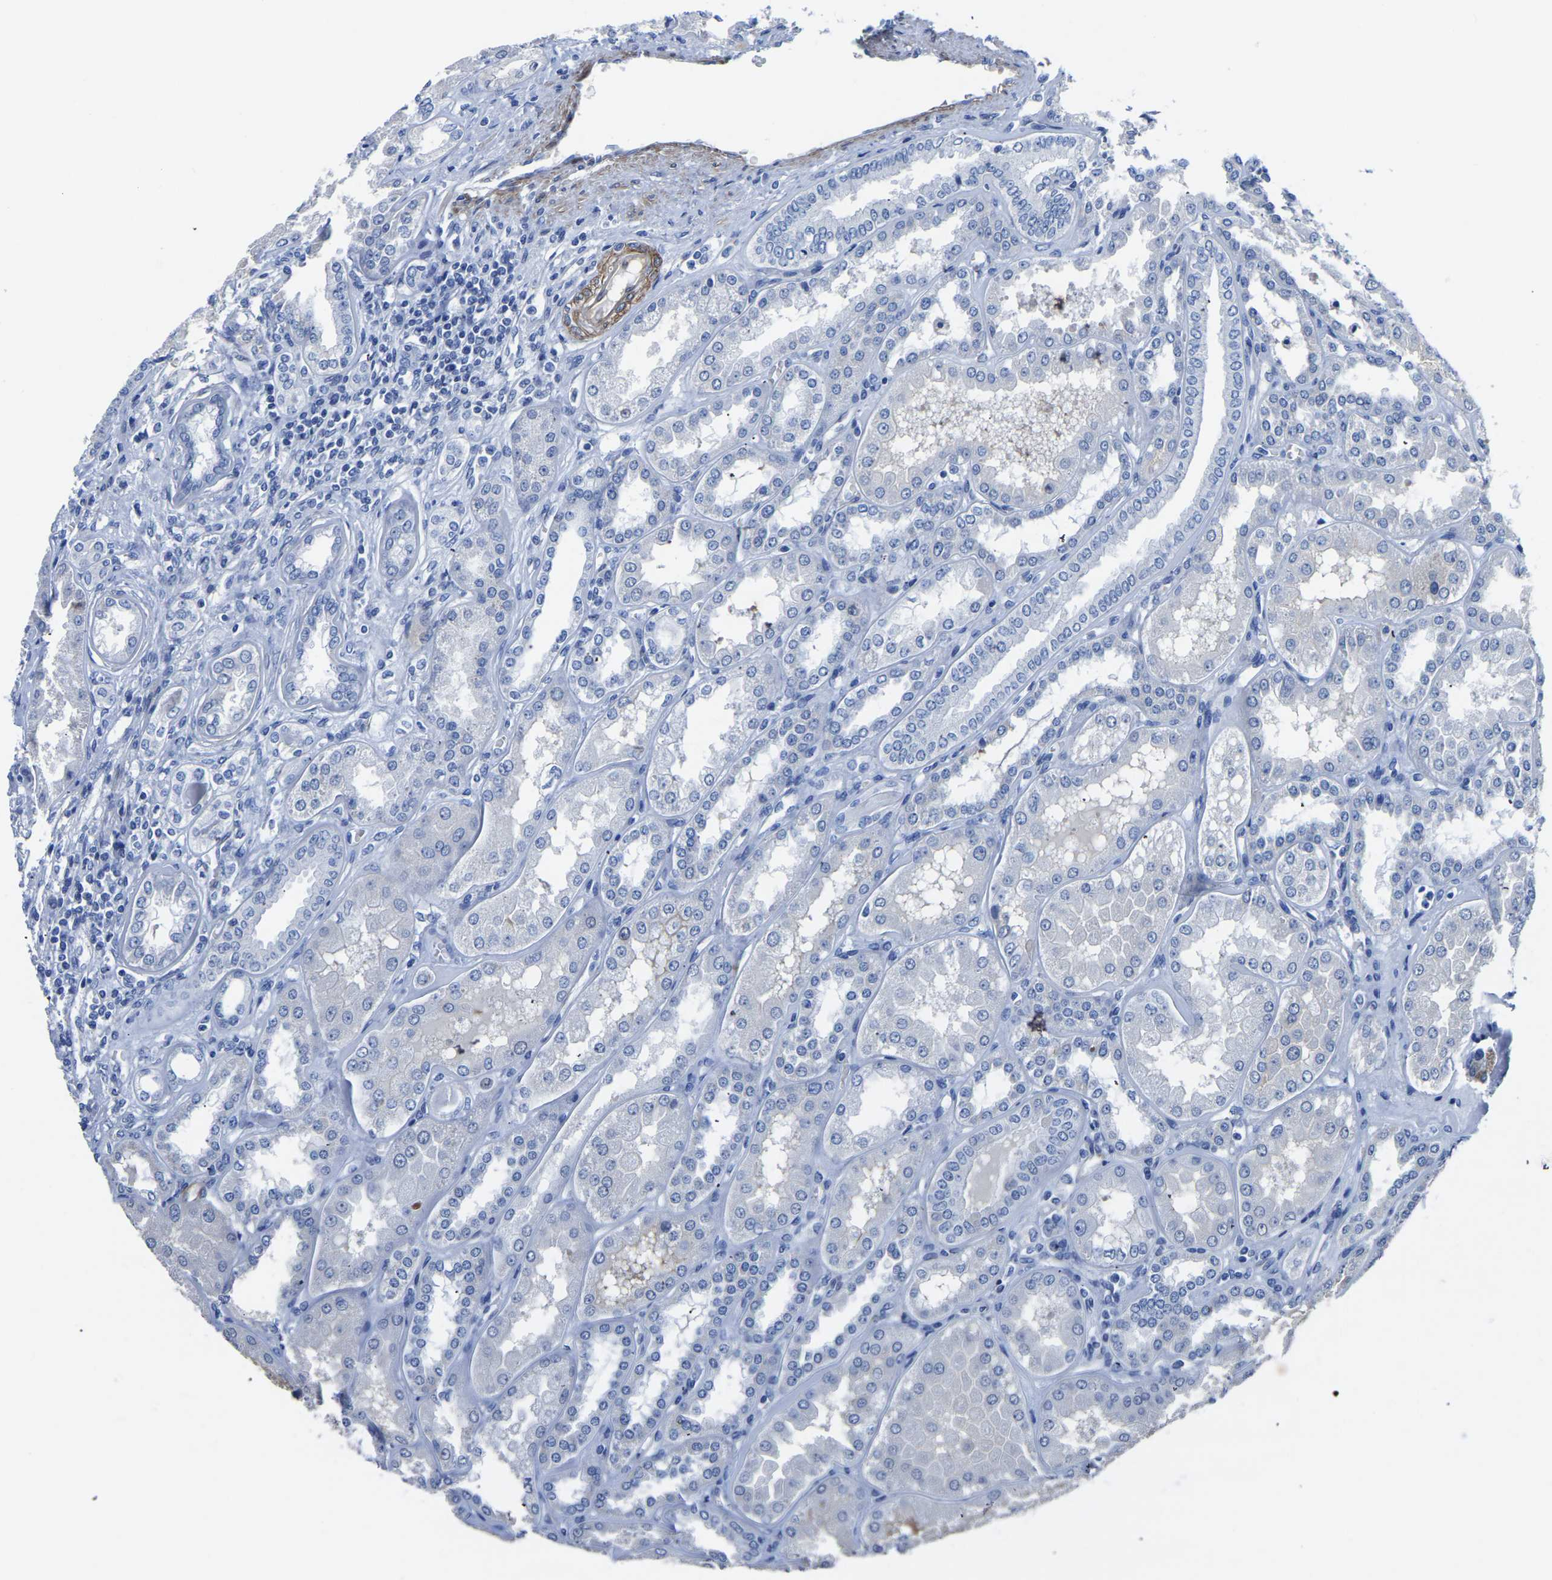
{"staining": {"intensity": "negative", "quantity": "none", "location": "none"}, "tissue": "kidney", "cell_type": "Cells in glomeruli", "image_type": "normal", "snomed": [{"axis": "morphology", "description": "Normal tissue, NOS"}, {"axis": "topography", "description": "Kidney"}], "caption": "The histopathology image shows no staining of cells in glomeruli in benign kidney.", "gene": "SLC45A3", "patient": {"sex": "female", "age": 56}}